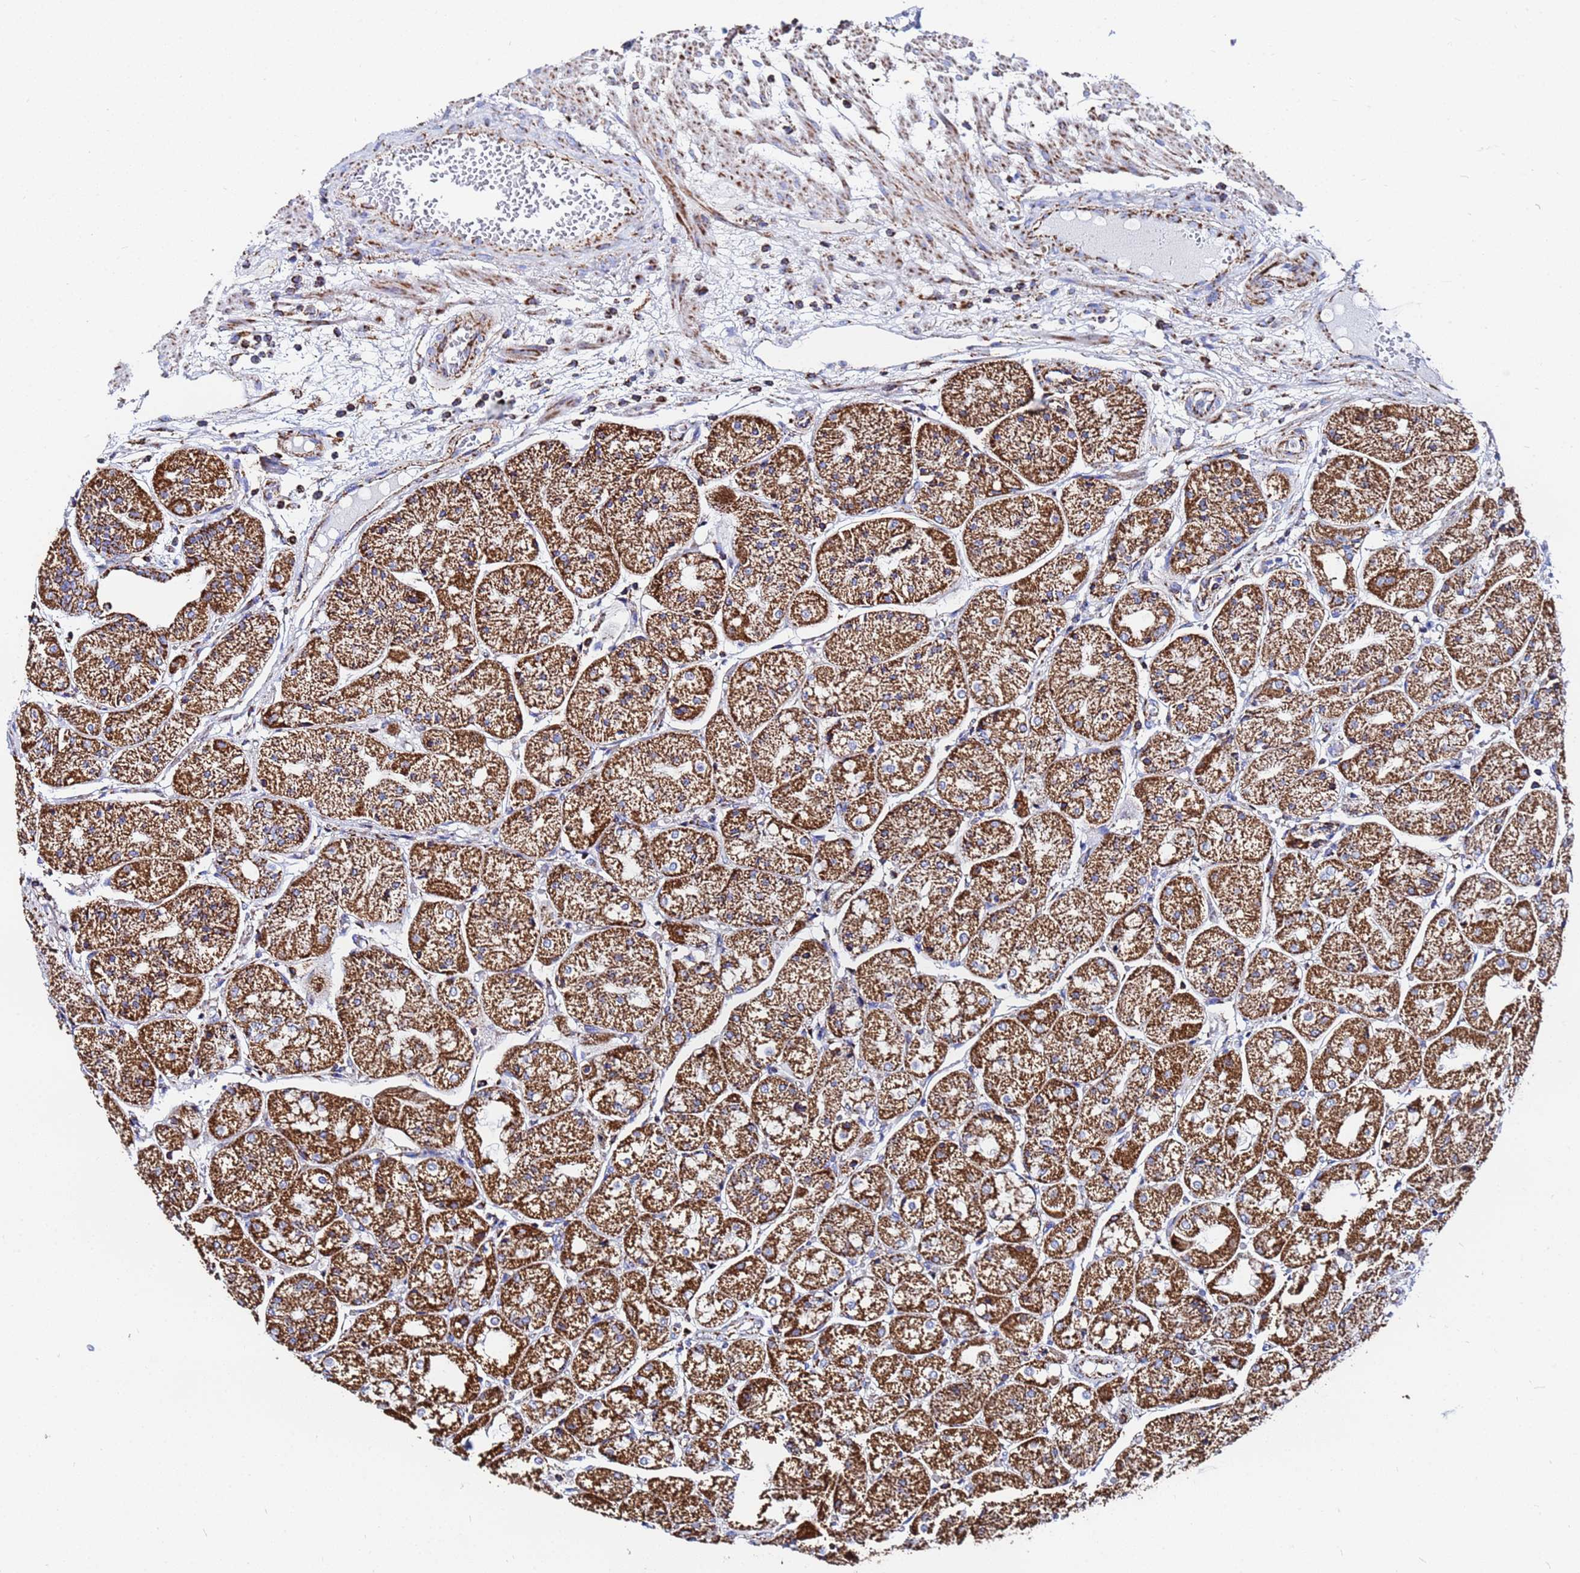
{"staining": {"intensity": "strong", "quantity": ">75%", "location": "cytoplasmic/membranous"}, "tissue": "stomach", "cell_type": "Glandular cells", "image_type": "normal", "snomed": [{"axis": "morphology", "description": "Normal tissue, NOS"}, {"axis": "topography", "description": "Stomach, upper"}], "caption": "This is an image of immunohistochemistry (IHC) staining of unremarkable stomach, which shows strong staining in the cytoplasmic/membranous of glandular cells.", "gene": "GLUD1", "patient": {"sex": "male", "age": 72}}